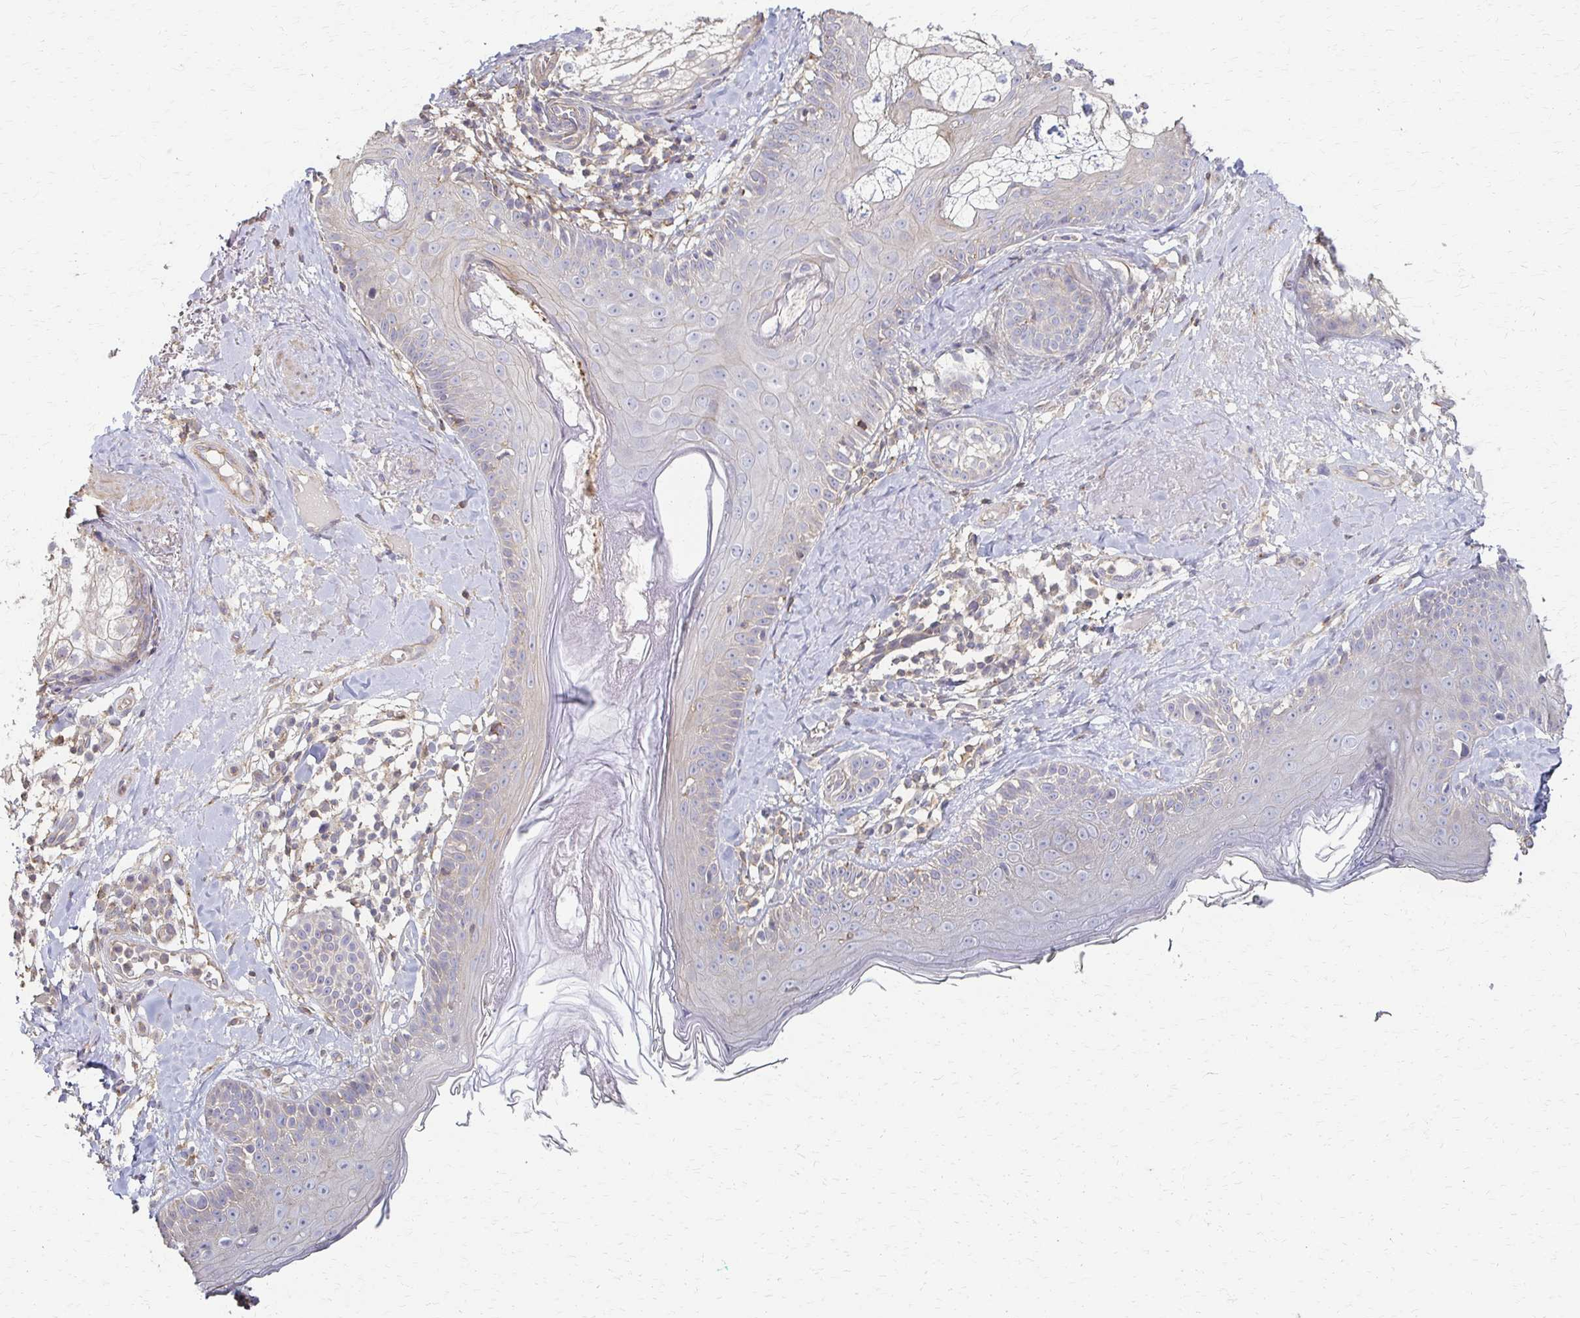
{"staining": {"intensity": "weak", "quantity": "<25%", "location": "cytoplasmic/membranous"}, "tissue": "skin", "cell_type": "Fibroblasts", "image_type": "normal", "snomed": [{"axis": "morphology", "description": "Normal tissue, NOS"}, {"axis": "topography", "description": "Skin"}], "caption": "This is a photomicrograph of immunohistochemistry staining of unremarkable skin, which shows no positivity in fibroblasts.", "gene": "C1QTNF7", "patient": {"sex": "male", "age": 73}}